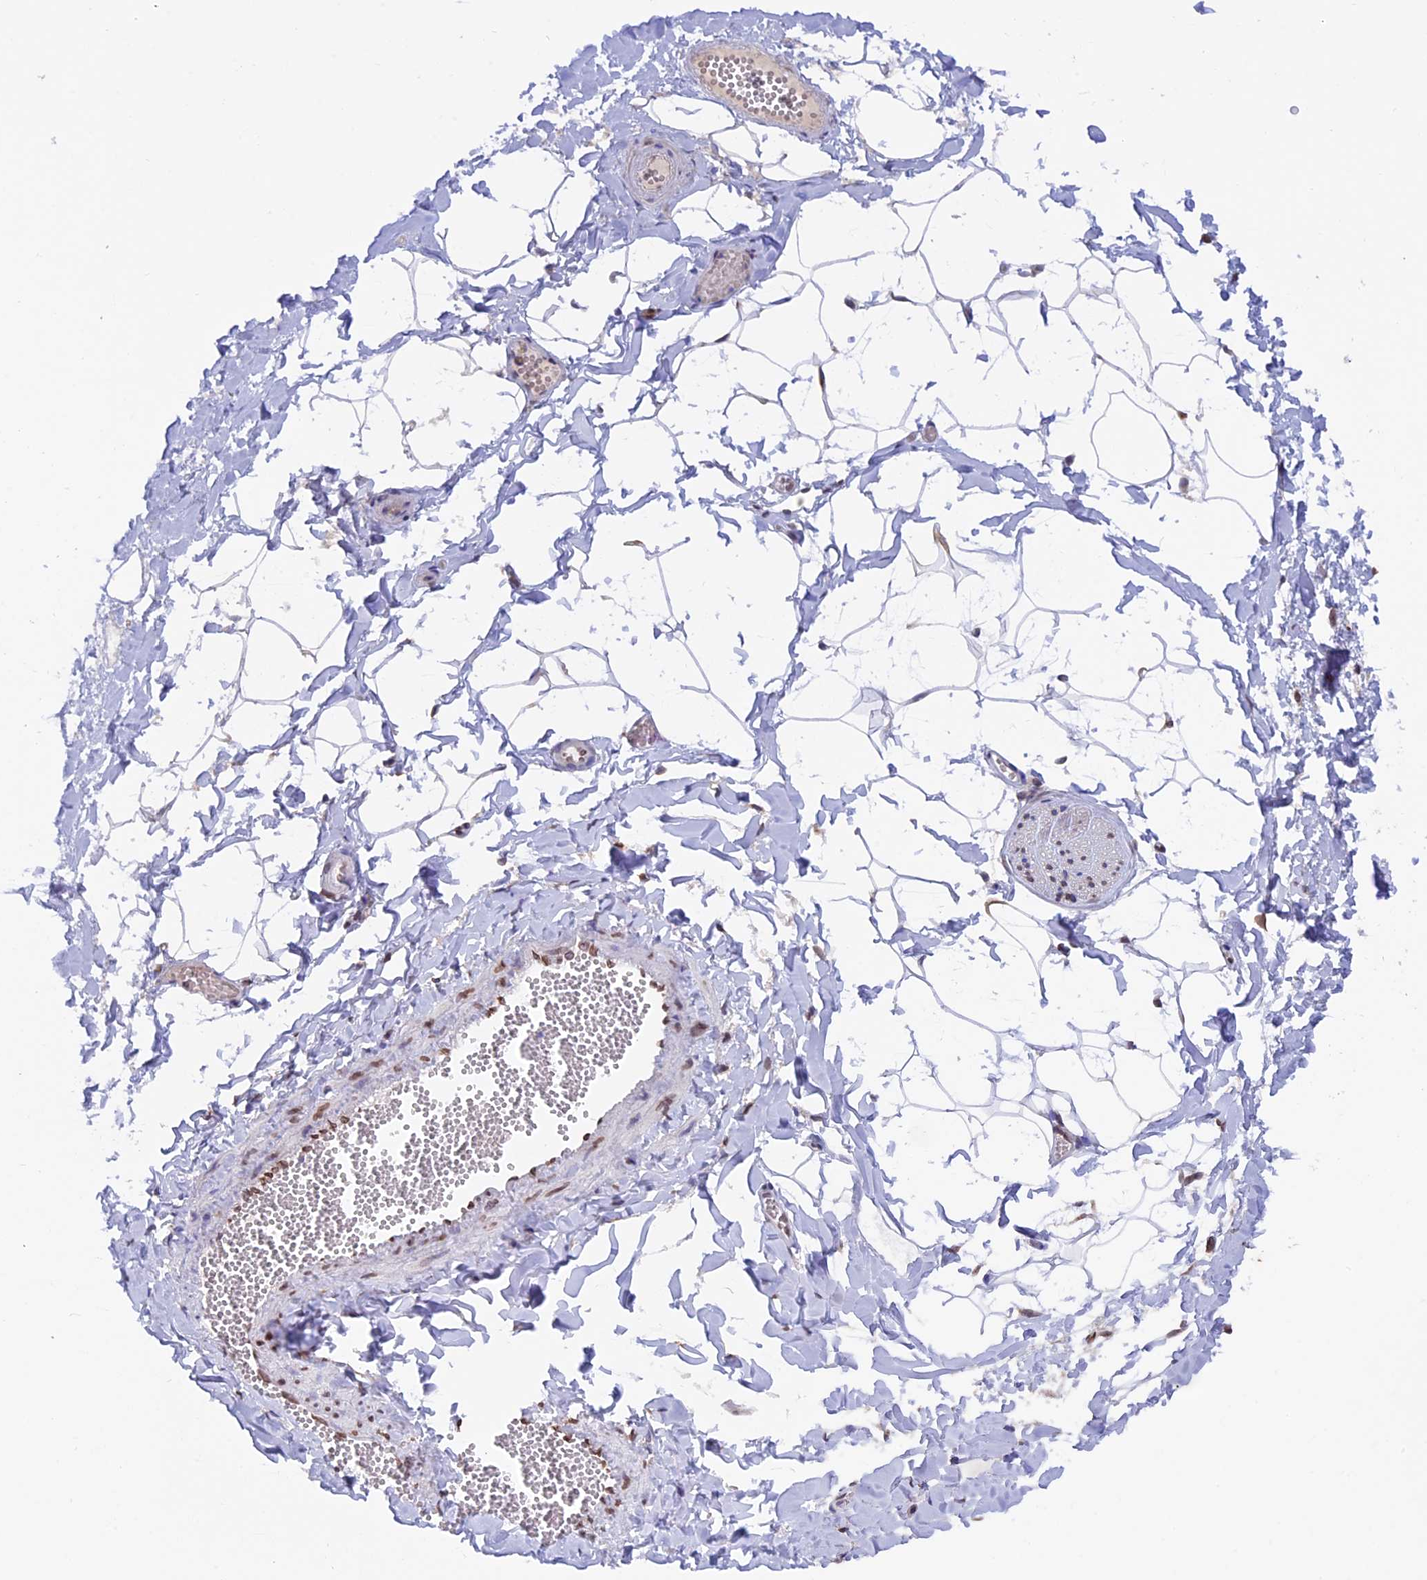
{"staining": {"intensity": "moderate", "quantity": "25%-75%", "location": "nuclear"}, "tissue": "adipose tissue", "cell_type": "Adipocytes", "image_type": "normal", "snomed": [{"axis": "morphology", "description": "Normal tissue, NOS"}, {"axis": "topography", "description": "Gallbladder"}, {"axis": "topography", "description": "Peripheral nerve tissue"}], "caption": "Adipose tissue stained with immunohistochemistry exhibits moderate nuclear staining in about 25%-75% of adipocytes.", "gene": "TMPRSS7", "patient": {"sex": "male", "age": 38}}